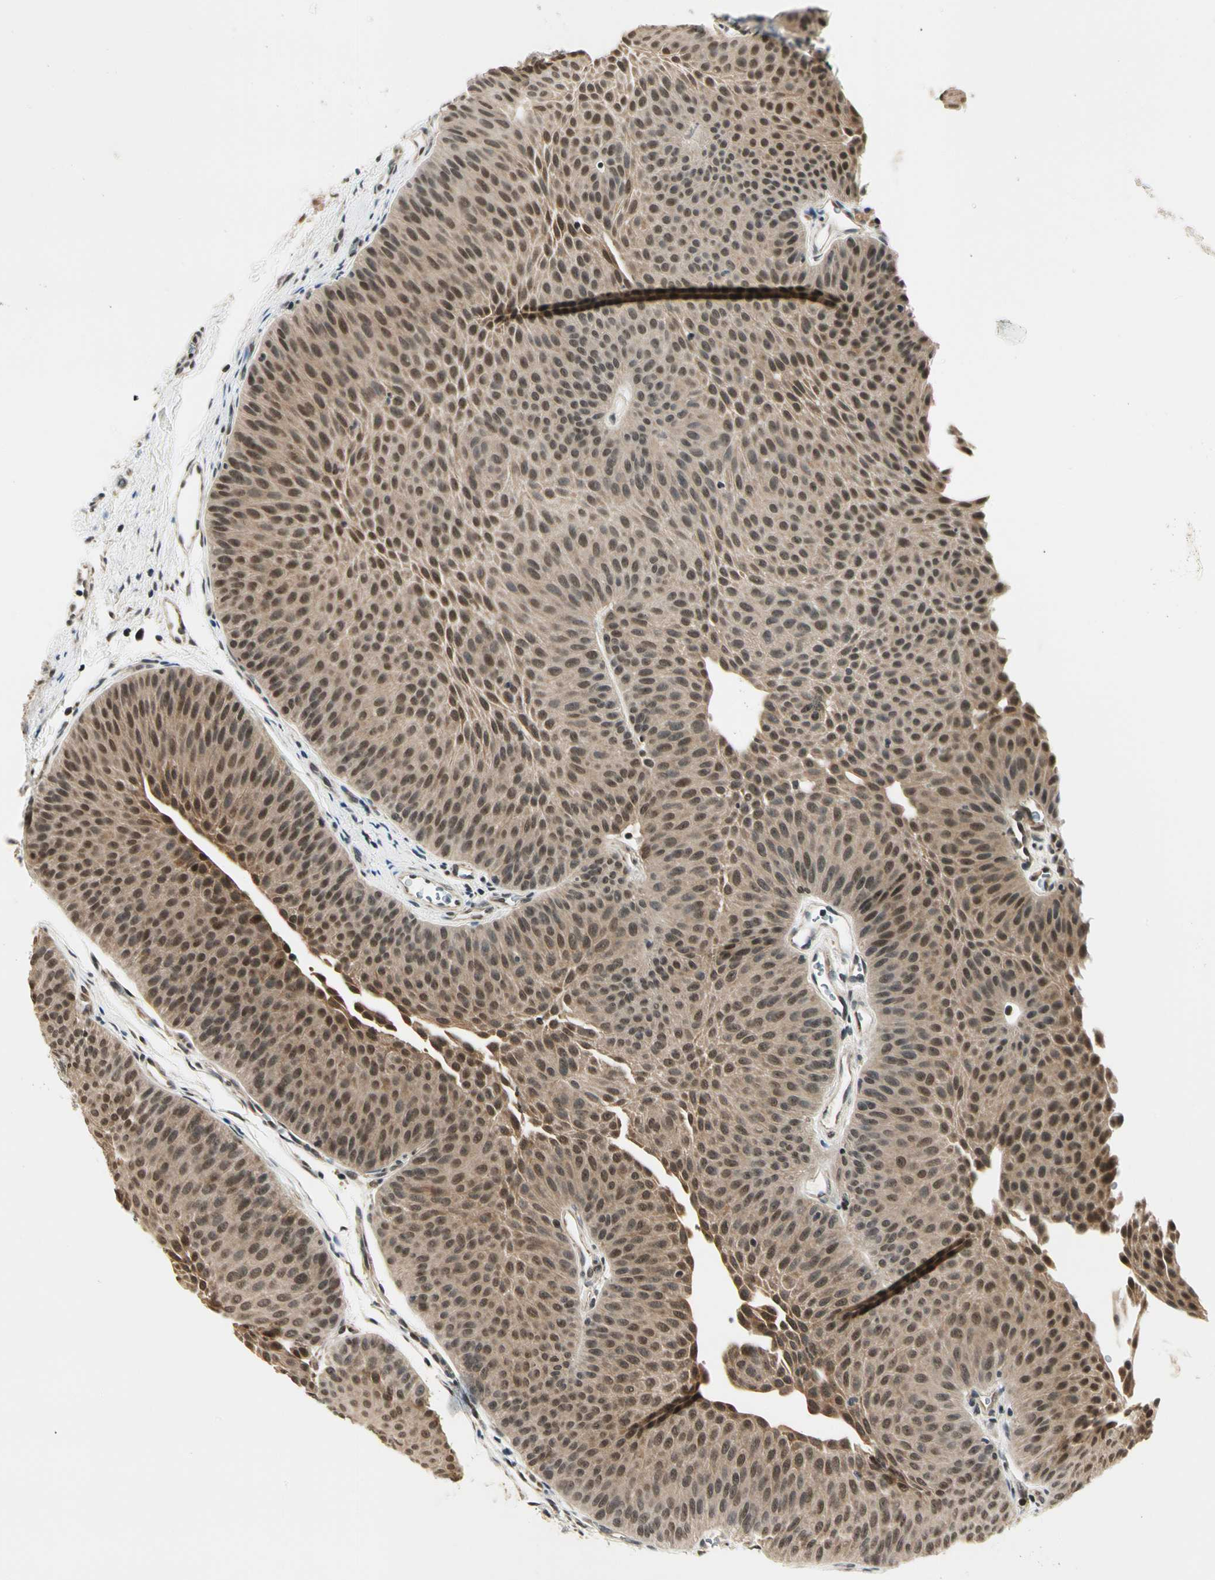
{"staining": {"intensity": "moderate", "quantity": ">75%", "location": "cytoplasmic/membranous"}, "tissue": "urothelial cancer", "cell_type": "Tumor cells", "image_type": "cancer", "snomed": [{"axis": "morphology", "description": "Urothelial carcinoma, Low grade"}, {"axis": "topography", "description": "Urinary bladder"}], "caption": "Approximately >75% of tumor cells in human urothelial carcinoma (low-grade) demonstrate moderate cytoplasmic/membranous protein positivity as visualized by brown immunohistochemical staining.", "gene": "PDK2", "patient": {"sex": "female", "age": 60}}